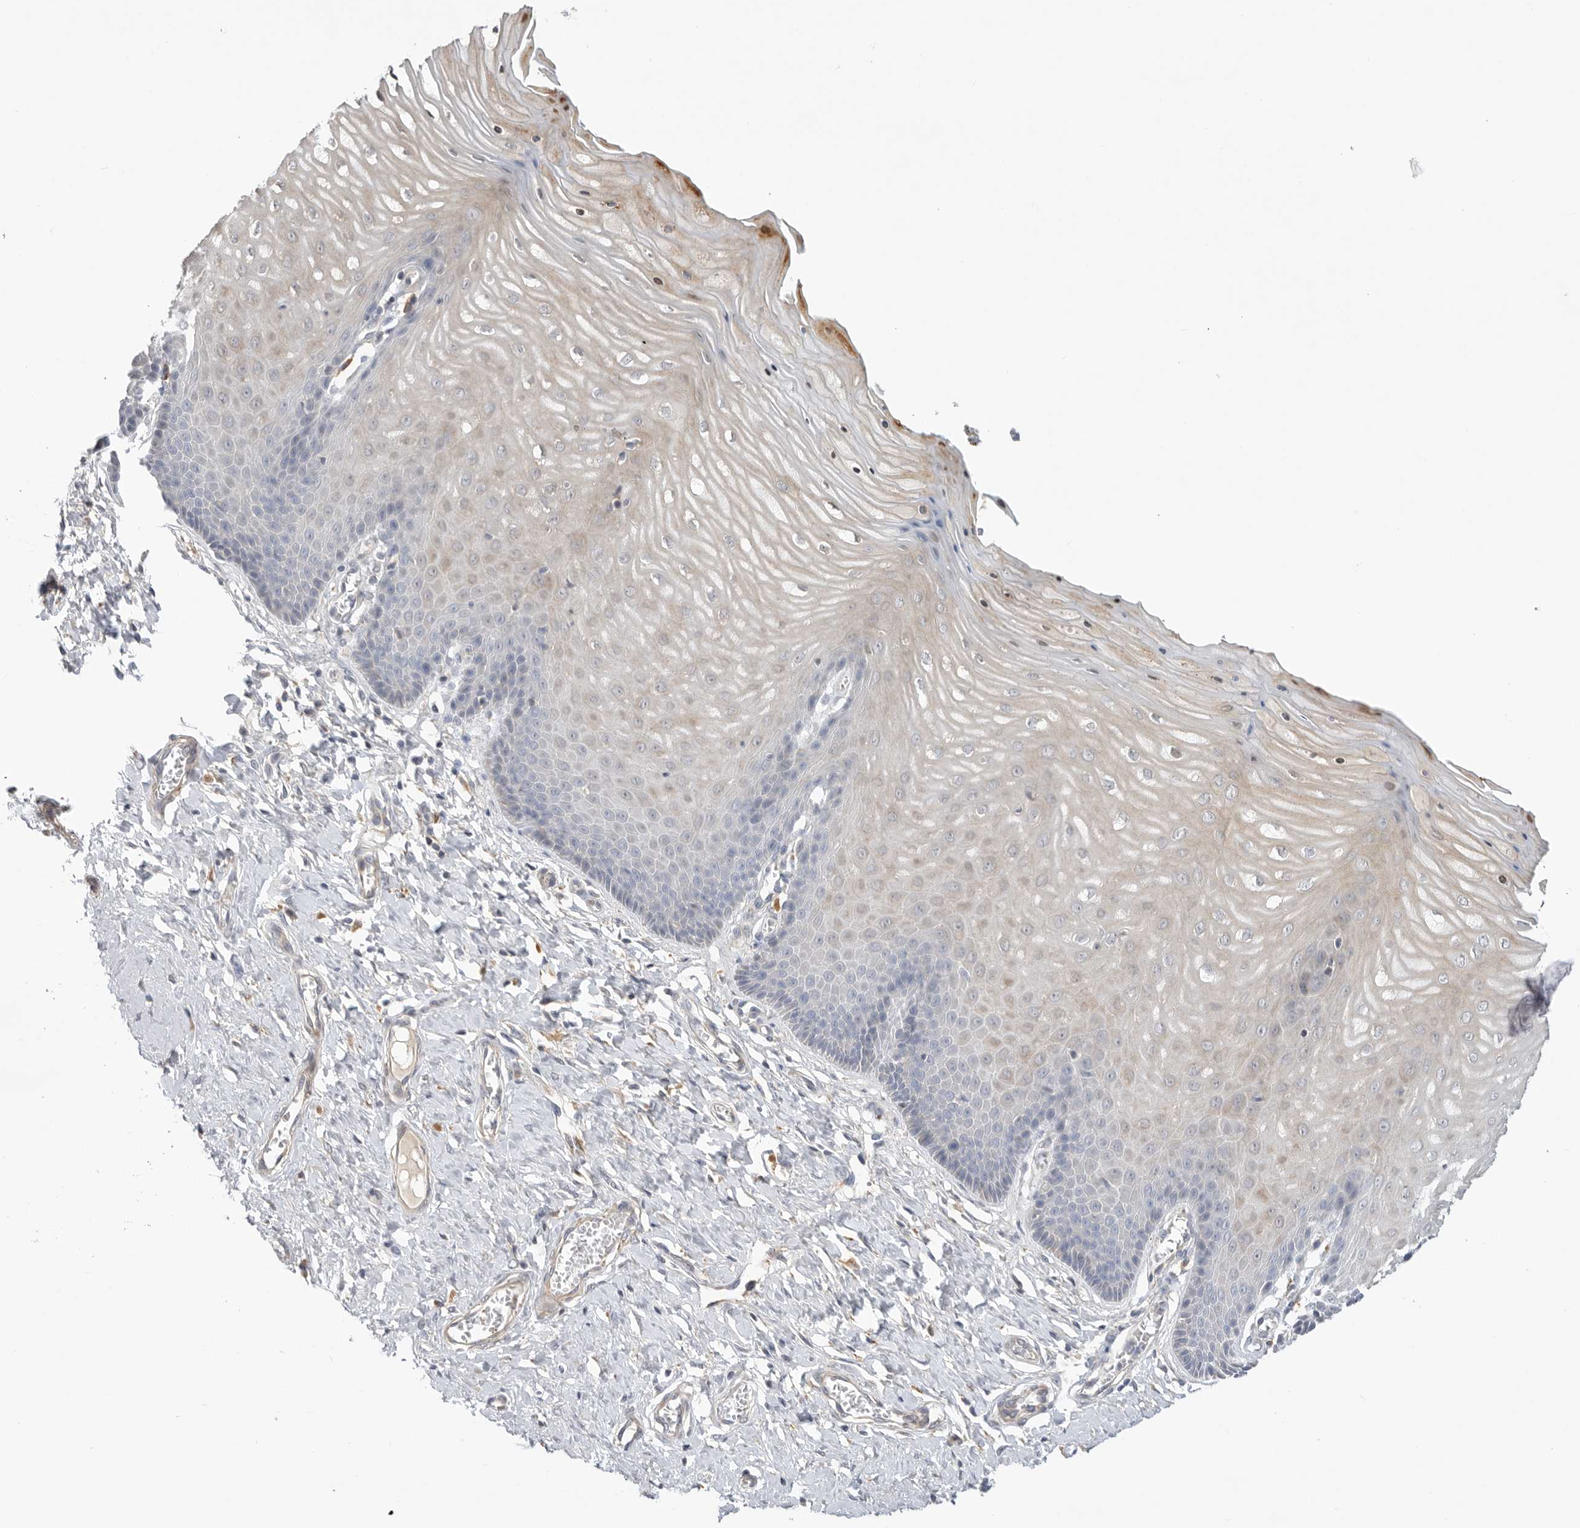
{"staining": {"intensity": "weak", "quantity": "<25%", "location": "cytoplasmic/membranous"}, "tissue": "cervix", "cell_type": "Squamous epithelial cells", "image_type": "normal", "snomed": [{"axis": "morphology", "description": "Normal tissue, NOS"}, {"axis": "topography", "description": "Cervix"}], "caption": "Immunohistochemistry (IHC) image of normal cervix: human cervix stained with DAB (3,3'-diaminobenzidine) exhibits no significant protein staining in squamous epithelial cells.", "gene": "GNE", "patient": {"sex": "female", "age": 55}}